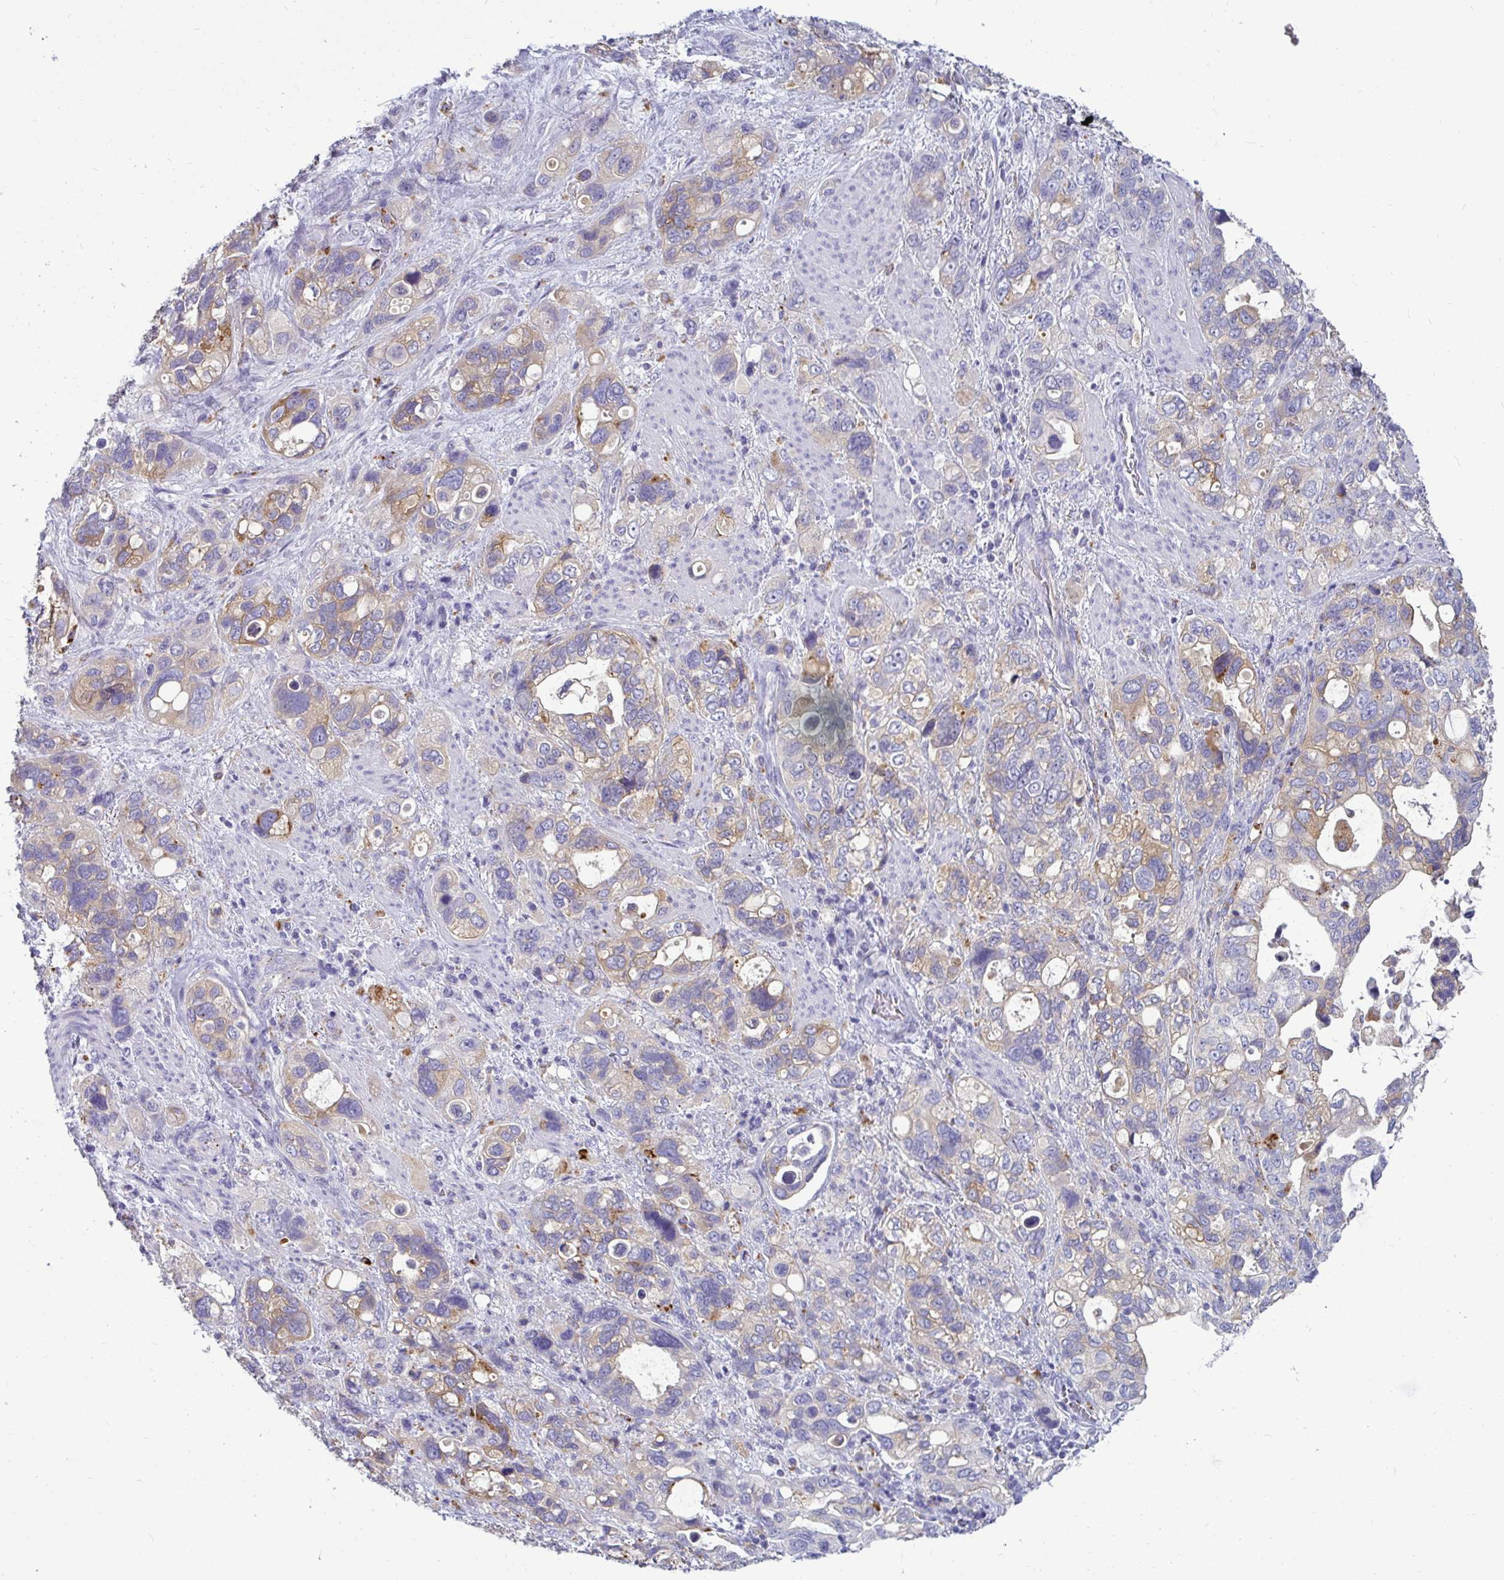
{"staining": {"intensity": "weak", "quantity": "25%-75%", "location": "cytoplasmic/membranous"}, "tissue": "stomach cancer", "cell_type": "Tumor cells", "image_type": "cancer", "snomed": [{"axis": "morphology", "description": "Adenocarcinoma, NOS"}, {"axis": "topography", "description": "Stomach, upper"}], "caption": "Tumor cells display low levels of weak cytoplasmic/membranous expression in about 25%-75% of cells in adenocarcinoma (stomach).", "gene": "CTSZ", "patient": {"sex": "female", "age": 81}}